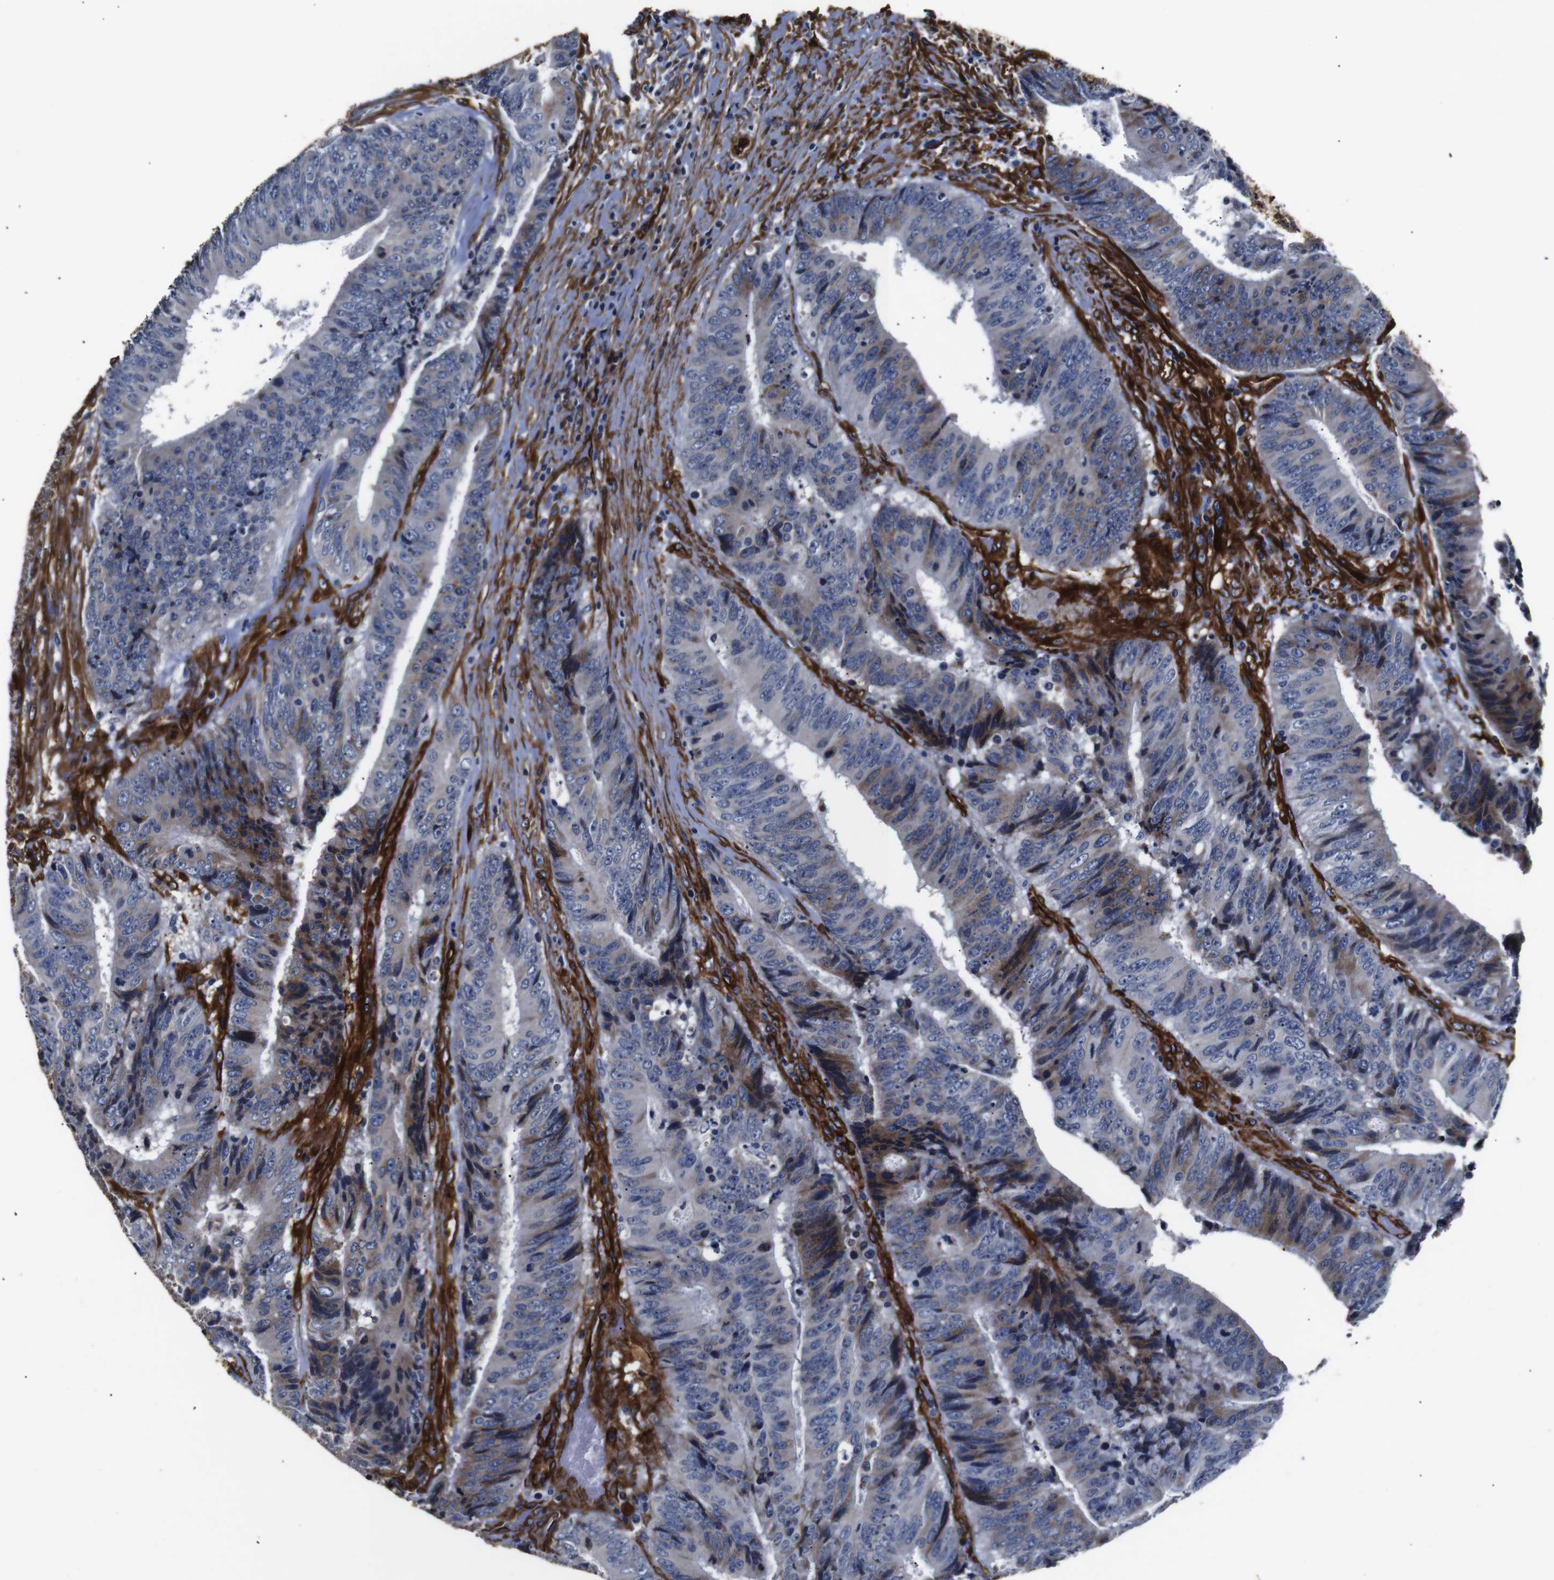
{"staining": {"intensity": "moderate", "quantity": "<25%", "location": "cytoplasmic/membranous"}, "tissue": "colorectal cancer", "cell_type": "Tumor cells", "image_type": "cancer", "snomed": [{"axis": "morphology", "description": "Adenocarcinoma, NOS"}, {"axis": "topography", "description": "Rectum"}], "caption": "A brown stain shows moderate cytoplasmic/membranous staining of a protein in colorectal adenocarcinoma tumor cells. The protein is stained brown, and the nuclei are stained in blue (DAB IHC with brightfield microscopy, high magnification).", "gene": "CAV2", "patient": {"sex": "male", "age": 72}}